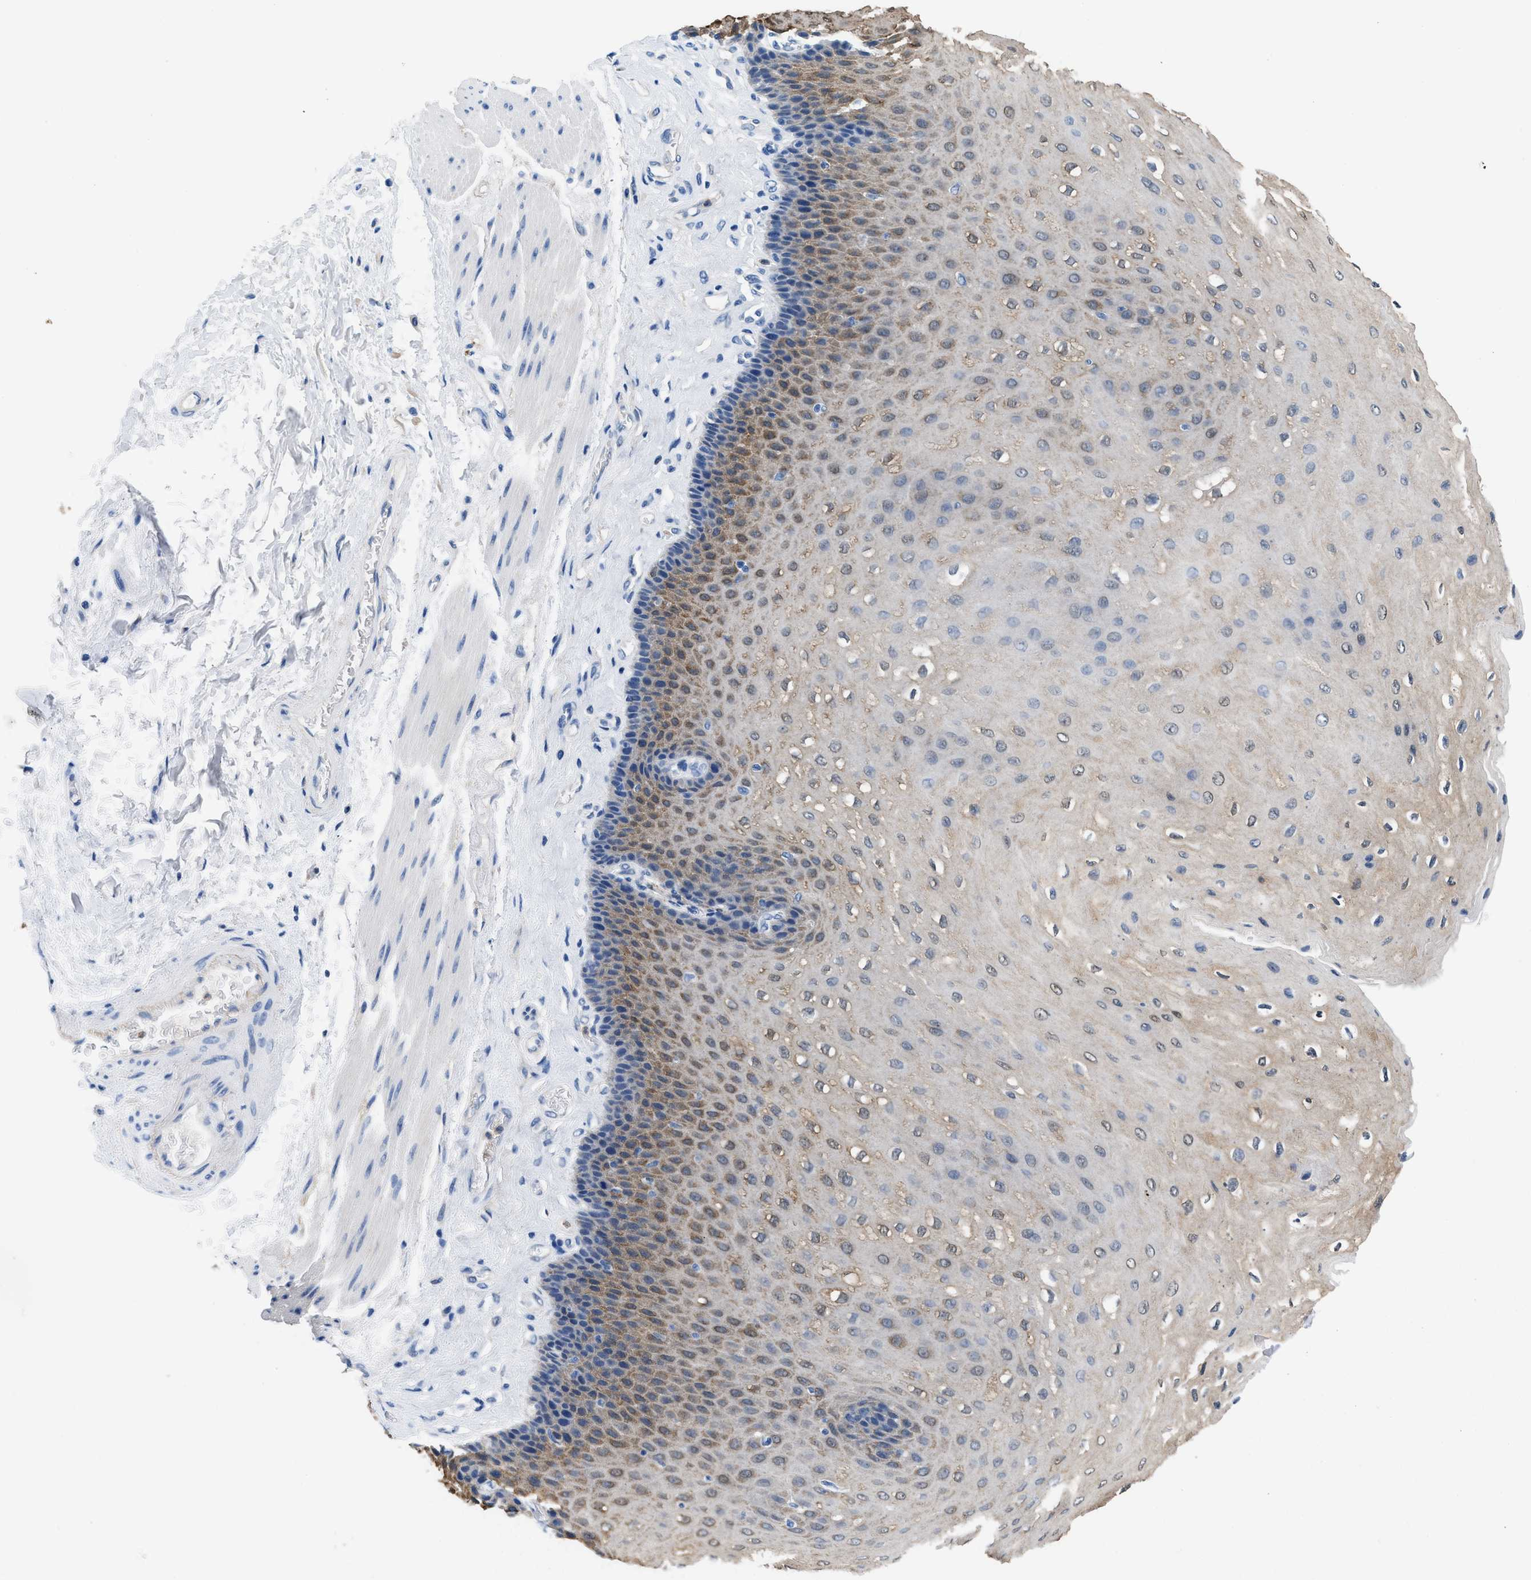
{"staining": {"intensity": "moderate", "quantity": "25%-75%", "location": "cytoplasmic/membranous"}, "tissue": "esophagus", "cell_type": "Squamous epithelial cells", "image_type": "normal", "snomed": [{"axis": "morphology", "description": "Normal tissue, NOS"}, {"axis": "topography", "description": "Esophagus"}], "caption": "Immunohistochemistry (IHC) histopathology image of benign esophagus: human esophagus stained using immunohistochemistry (IHC) reveals medium levels of moderate protein expression localized specifically in the cytoplasmic/membranous of squamous epithelial cells, appearing as a cytoplasmic/membranous brown color.", "gene": "FADS6", "patient": {"sex": "female", "age": 72}}